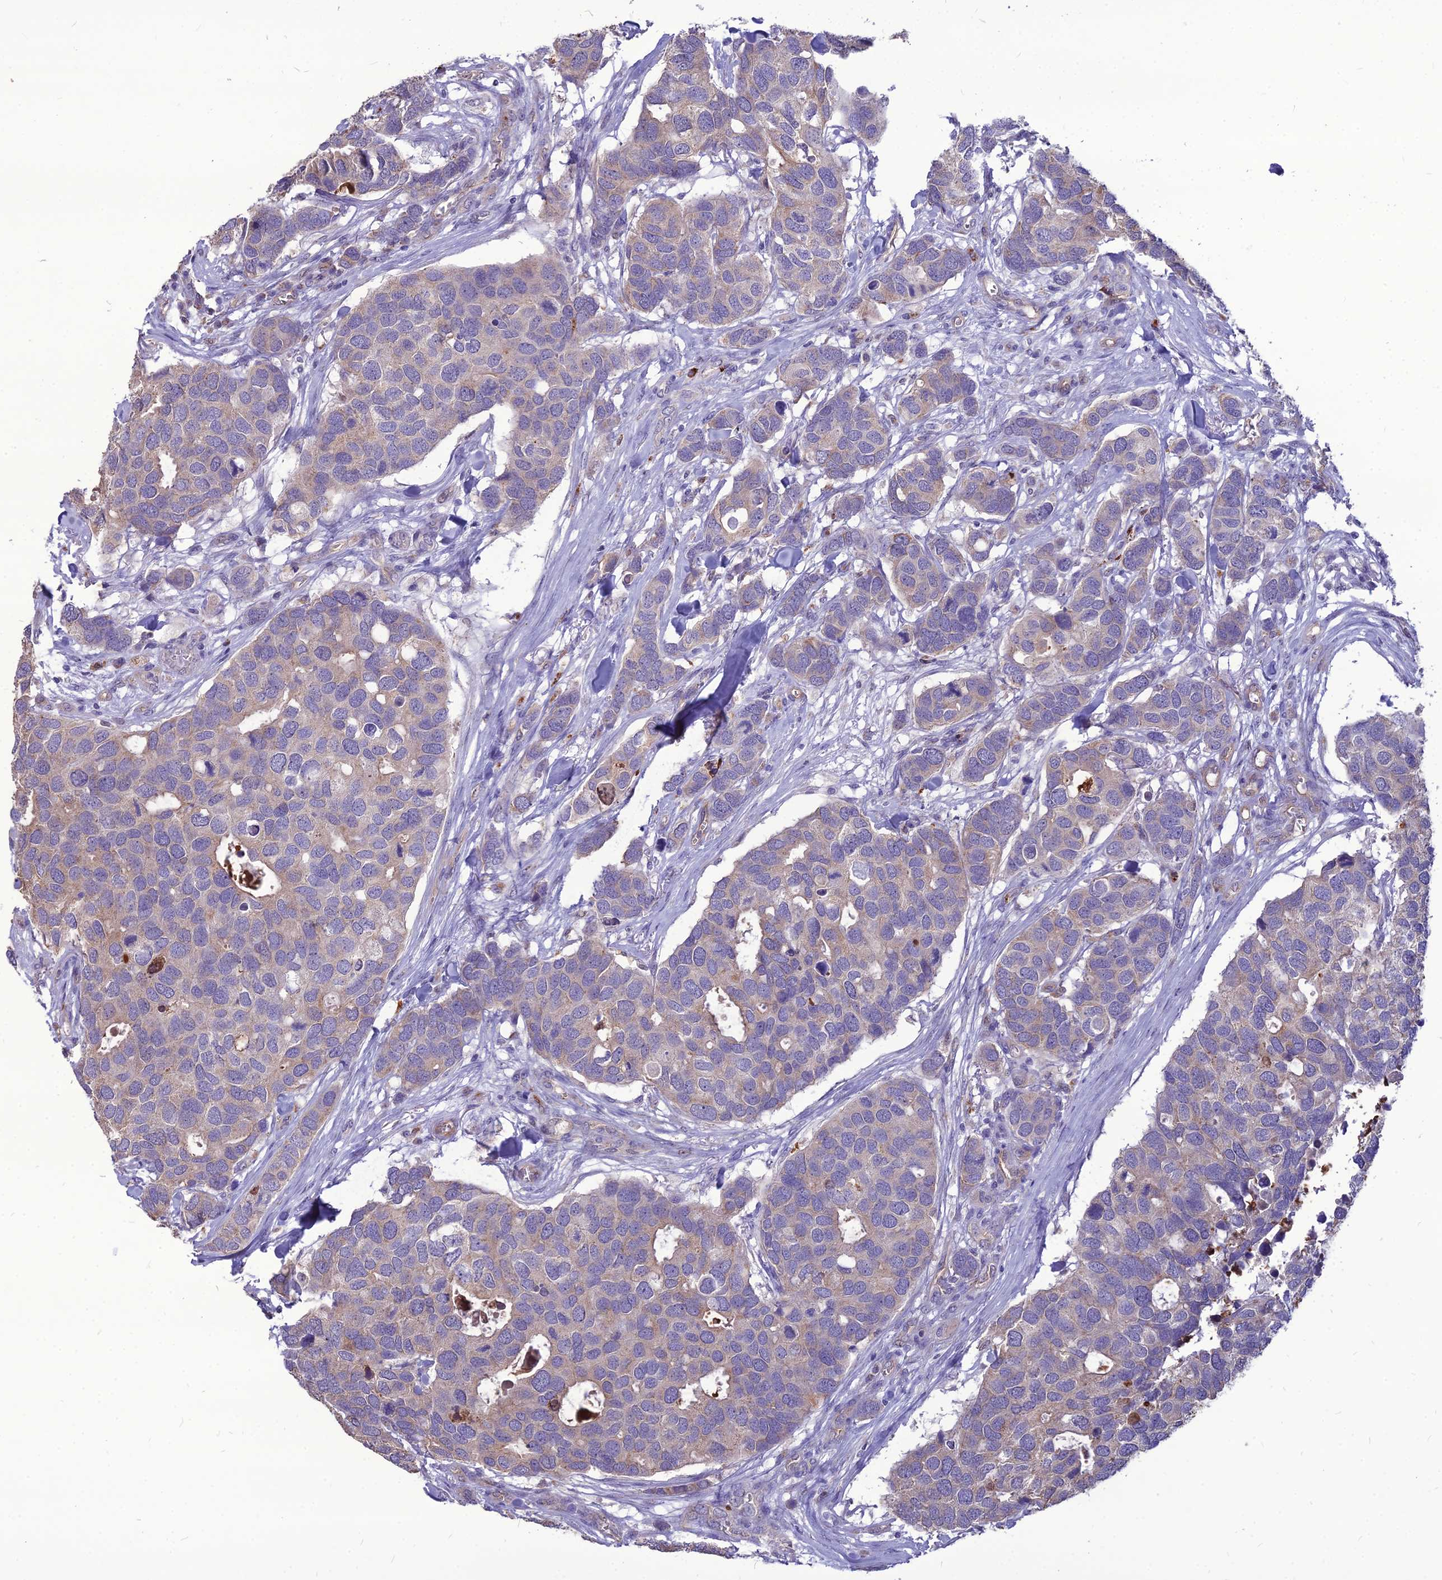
{"staining": {"intensity": "negative", "quantity": "none", "location": "none"}, "tissue": "breast cancer", "cell_type": "Tumor cells", "image_type": "cancer", "snomed": [{"axis": "morphology", "description": "Duct carcinoma"}, {"axis": "topography", "description": "Breast"}], "caption": "Tumor cells show no significant staining in breast cancer. The staining was performed using DAB to visualize the protein expression in brown, while the nuclei were stained in blue with hematoxylin (Magnification: 20x).", "gene": "PCED1B", "patient": {"sex": "female", "age": 83}}